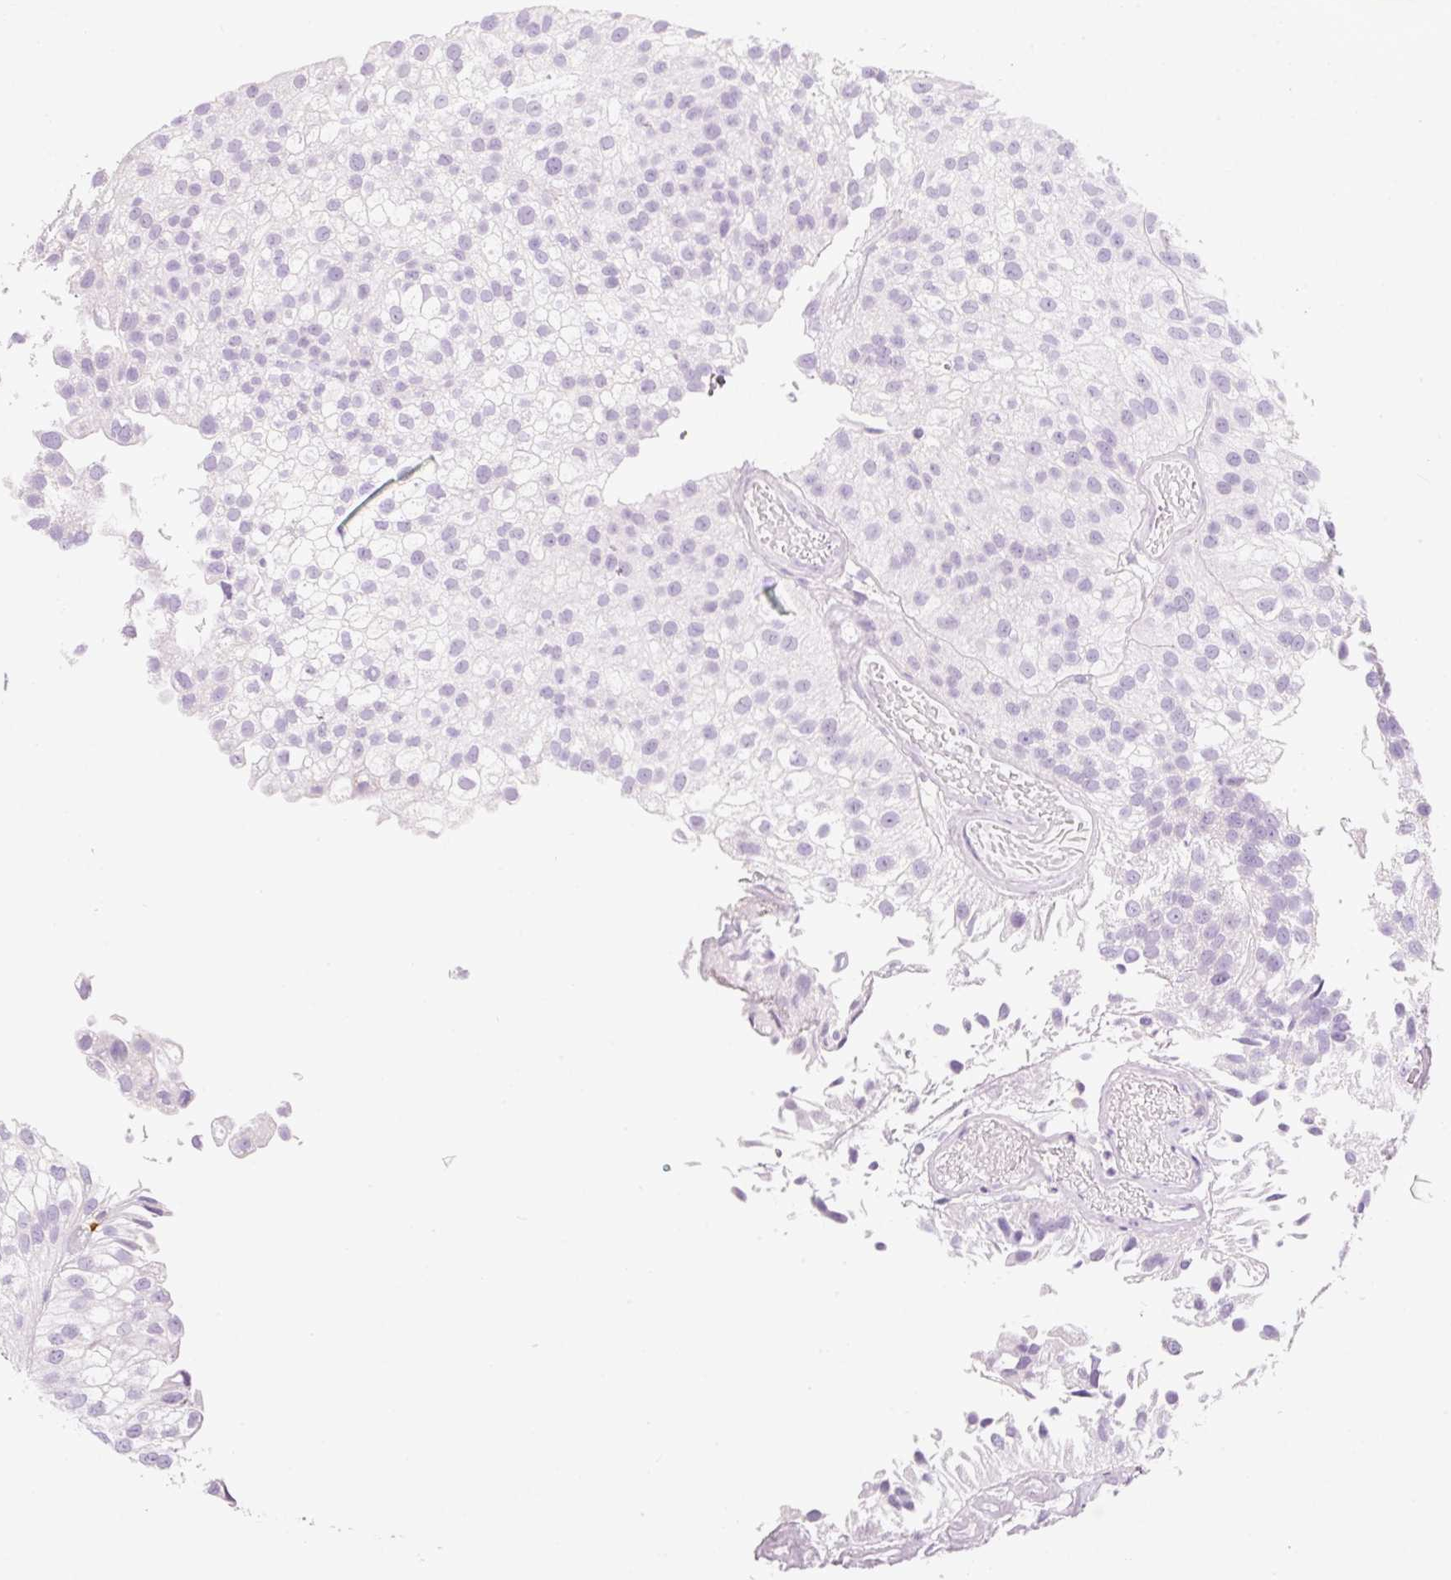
{"staining": {"intensity": "negative", "quantity": "none", "location": "none"}, "tissue": "urothelial cancer", "cell_type": "Tumor cells", "image_type": "cancer", "snomed": [{"axis": "morphology", "description": "Urothelial carcinoma, NOS"}, {"axis": "topography", "description": "Urinary bladder"}], "caption": "Tumor cells show no significant staining in urothelial cancer.", "gene": "CMA1", "patient": {"sex": "male", "age": 87}}